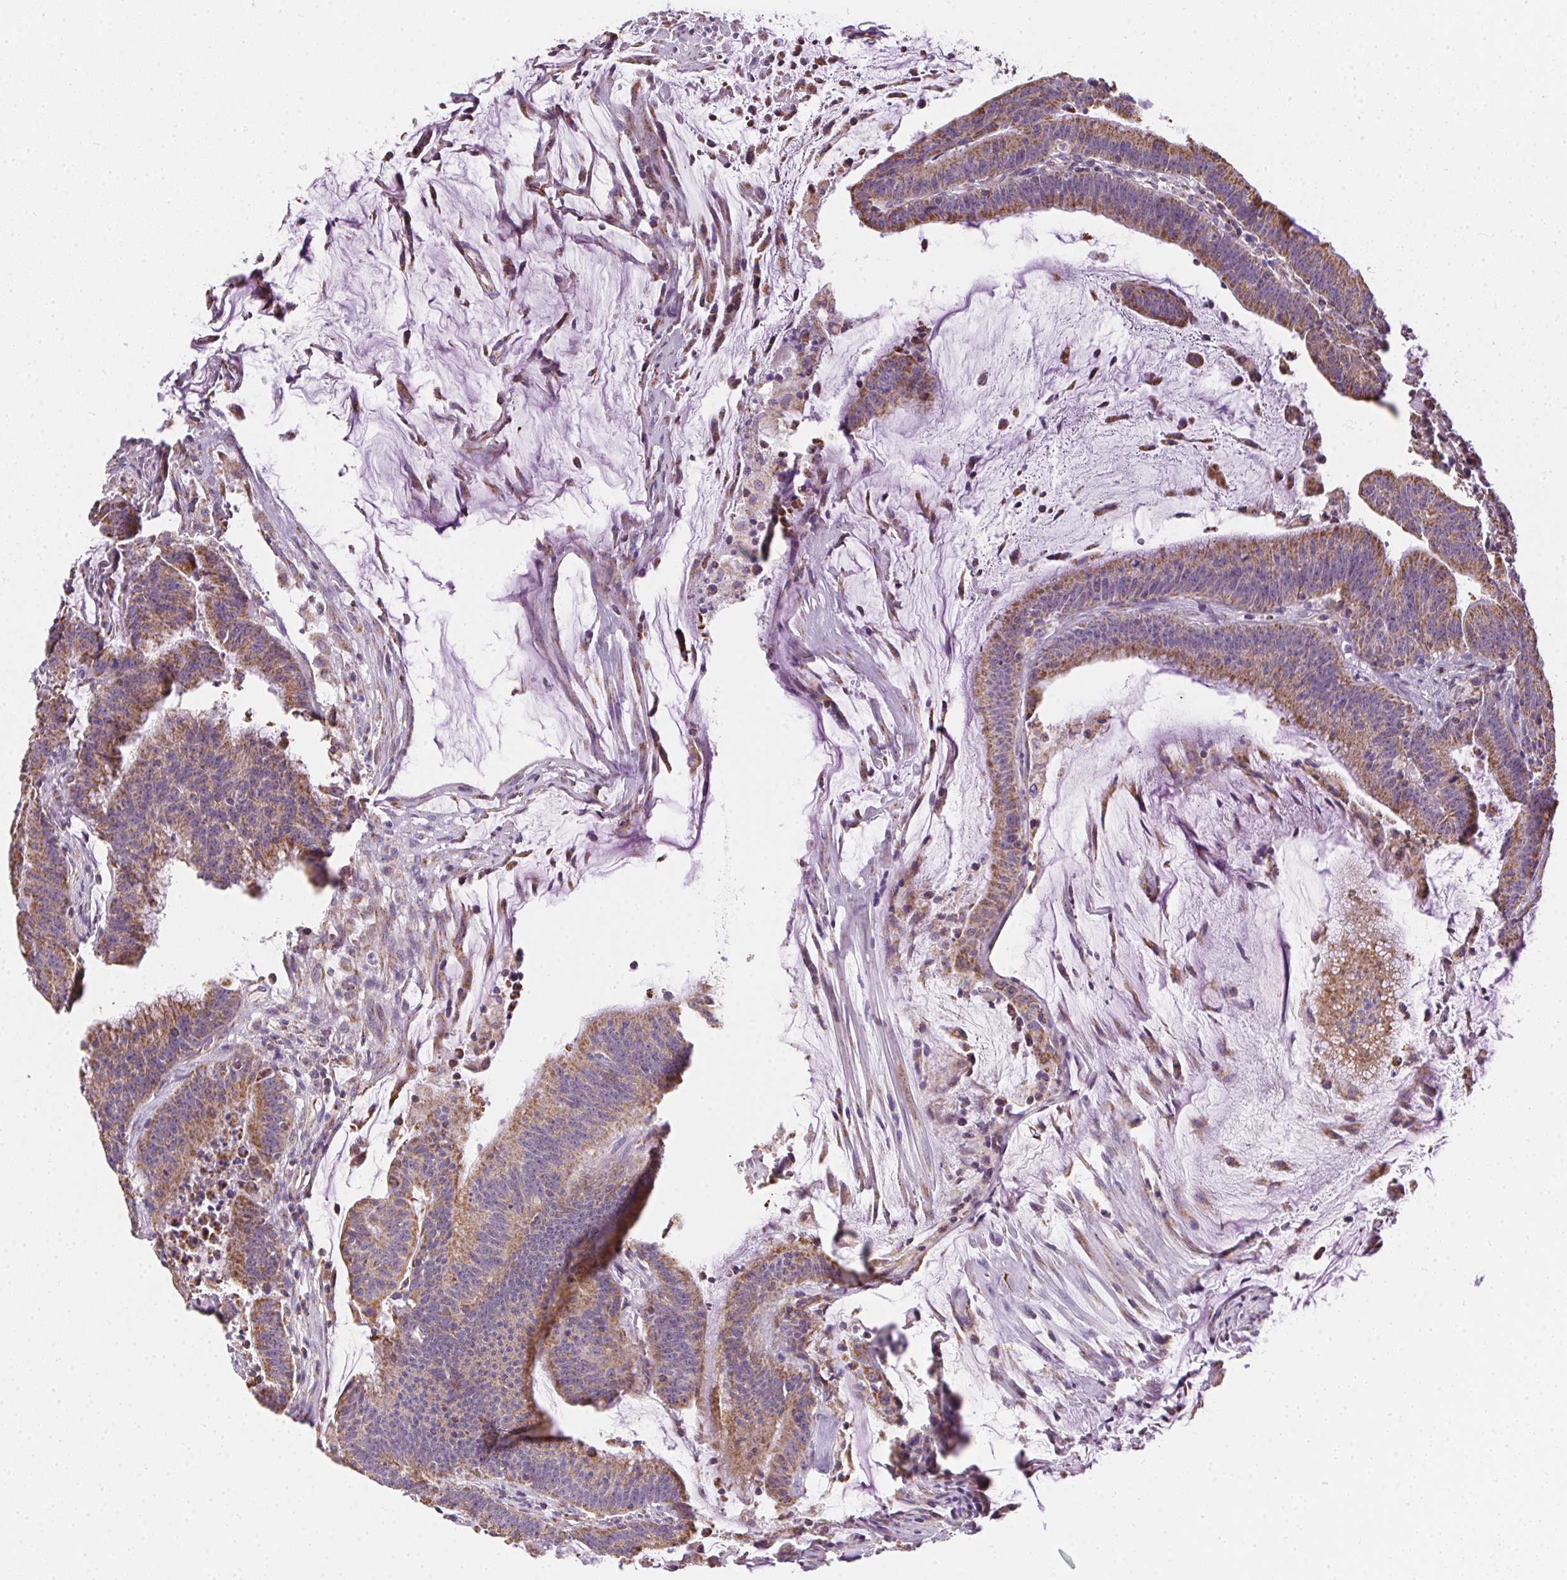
{"staining": {"intensity": "moderate", "quantity": ">75%", "location": "cytoplasmic/membranous"}, "tissue": "colorectal cancer", "cell_type": "Tumor cells", "image_type": "cancer", "snomed": [{"axis": "morphology", "description": "Adenocarcinoma, NOS"}, {"axis": "topography", "description": "Colon"}], "caption": "DAB immunohistochemical staining of human colorectal cancer (adenocarcinoma) shows moderate cytoplasmic/membranous protein expression in approximately >75% of tumor cells.", "gene": "MAPK11", "patient": {"sex": "female", "age": 78}}